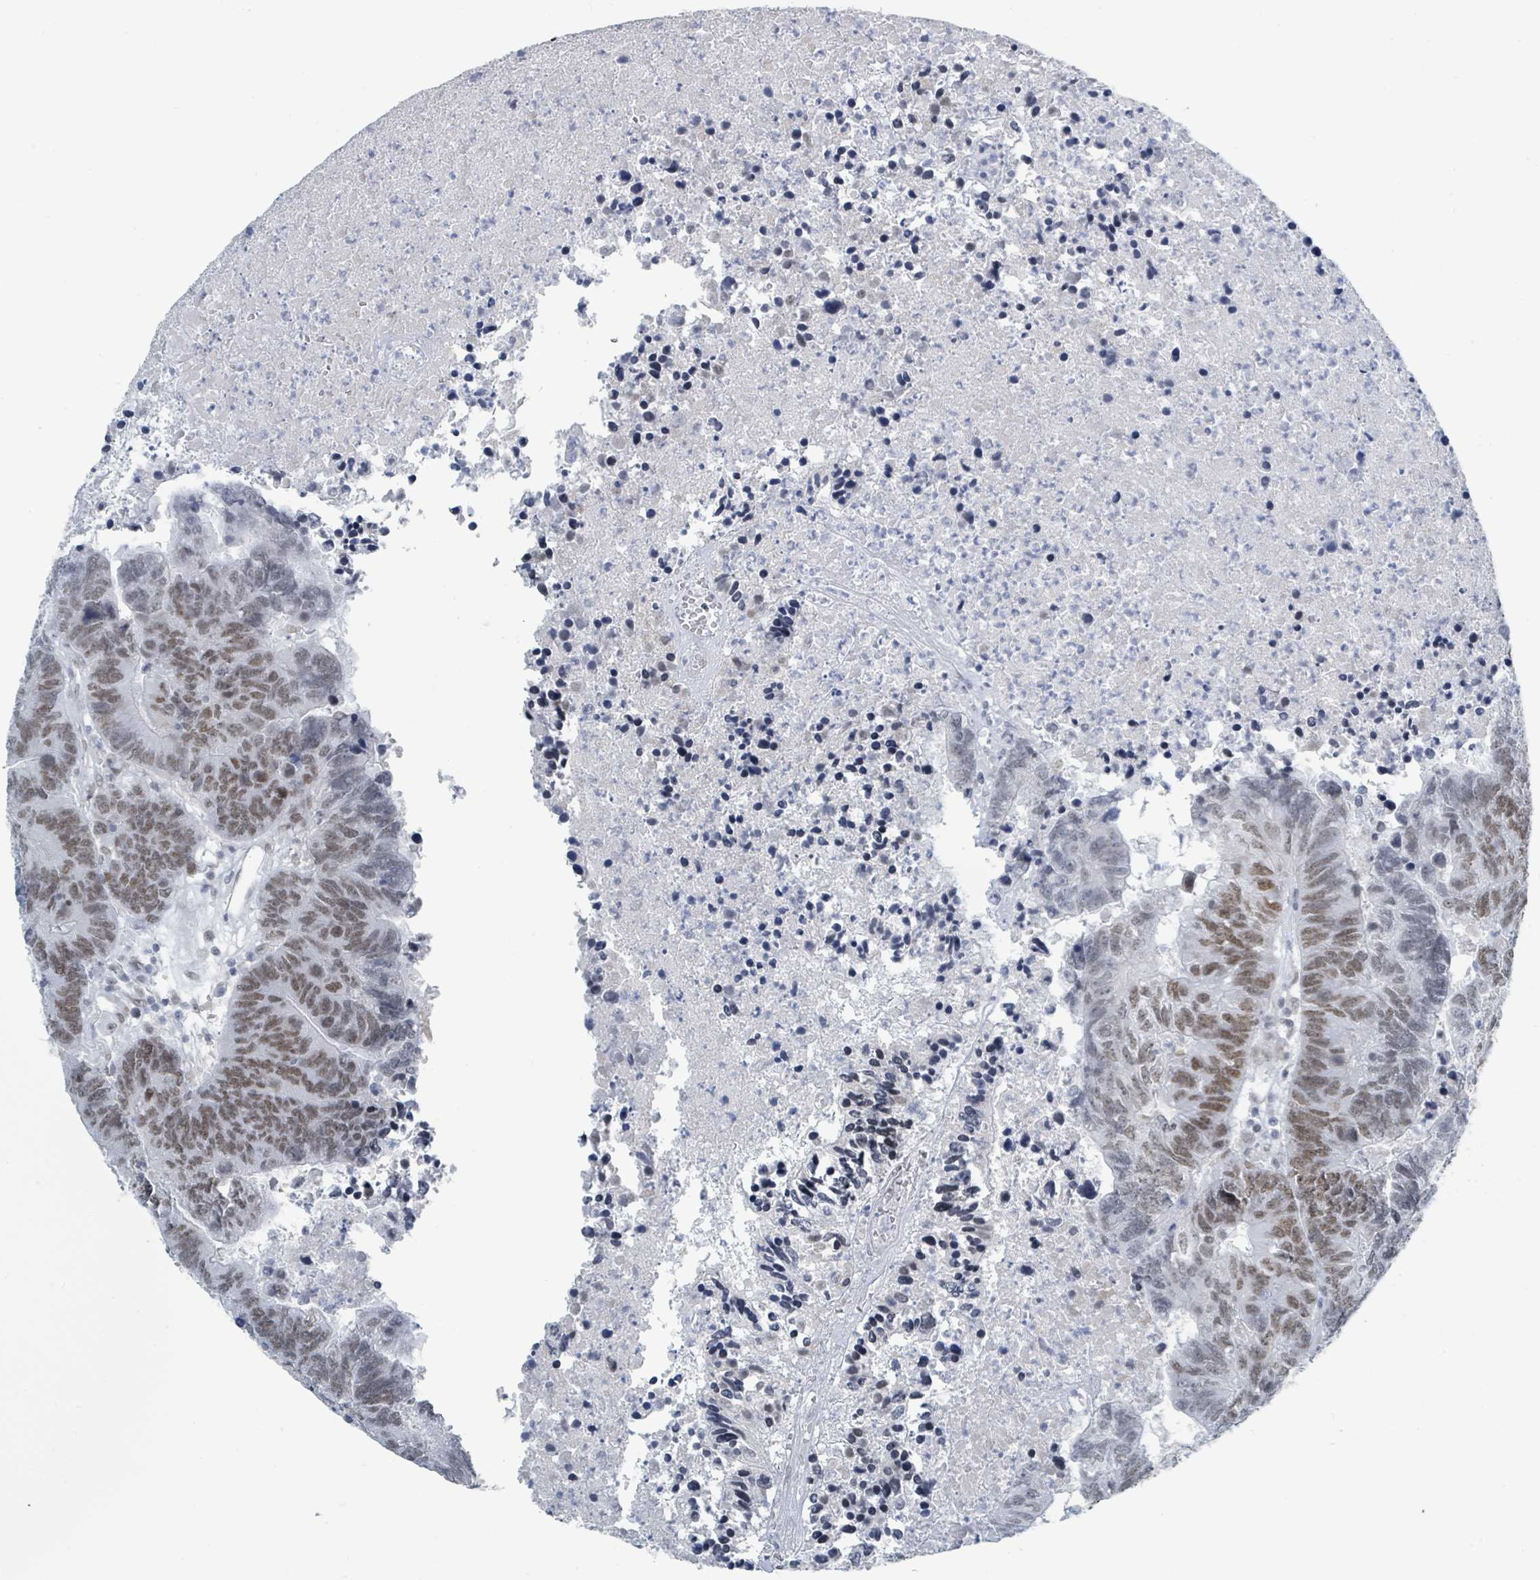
{"staining": {"intensity": "moderate", "quantity": ">75%", "location": "nuclear"}, "tissue": "colorectal cancer", "cell_type": "Tumor cells", "image_type": "cancer", "snomed": [{"axis": "morphology", "description": "Adenocarcinoma, NOS"}, {"axis": "topography", "description": "Colon"}], "caption": "The micrograph demonstrates a brown stain indicating the presence of a protein in the nuclear of tumor cells in colorectal adenocarcinoma.", "gene": "EHMT2", "patient": {"sex": "female", "age": 48}}